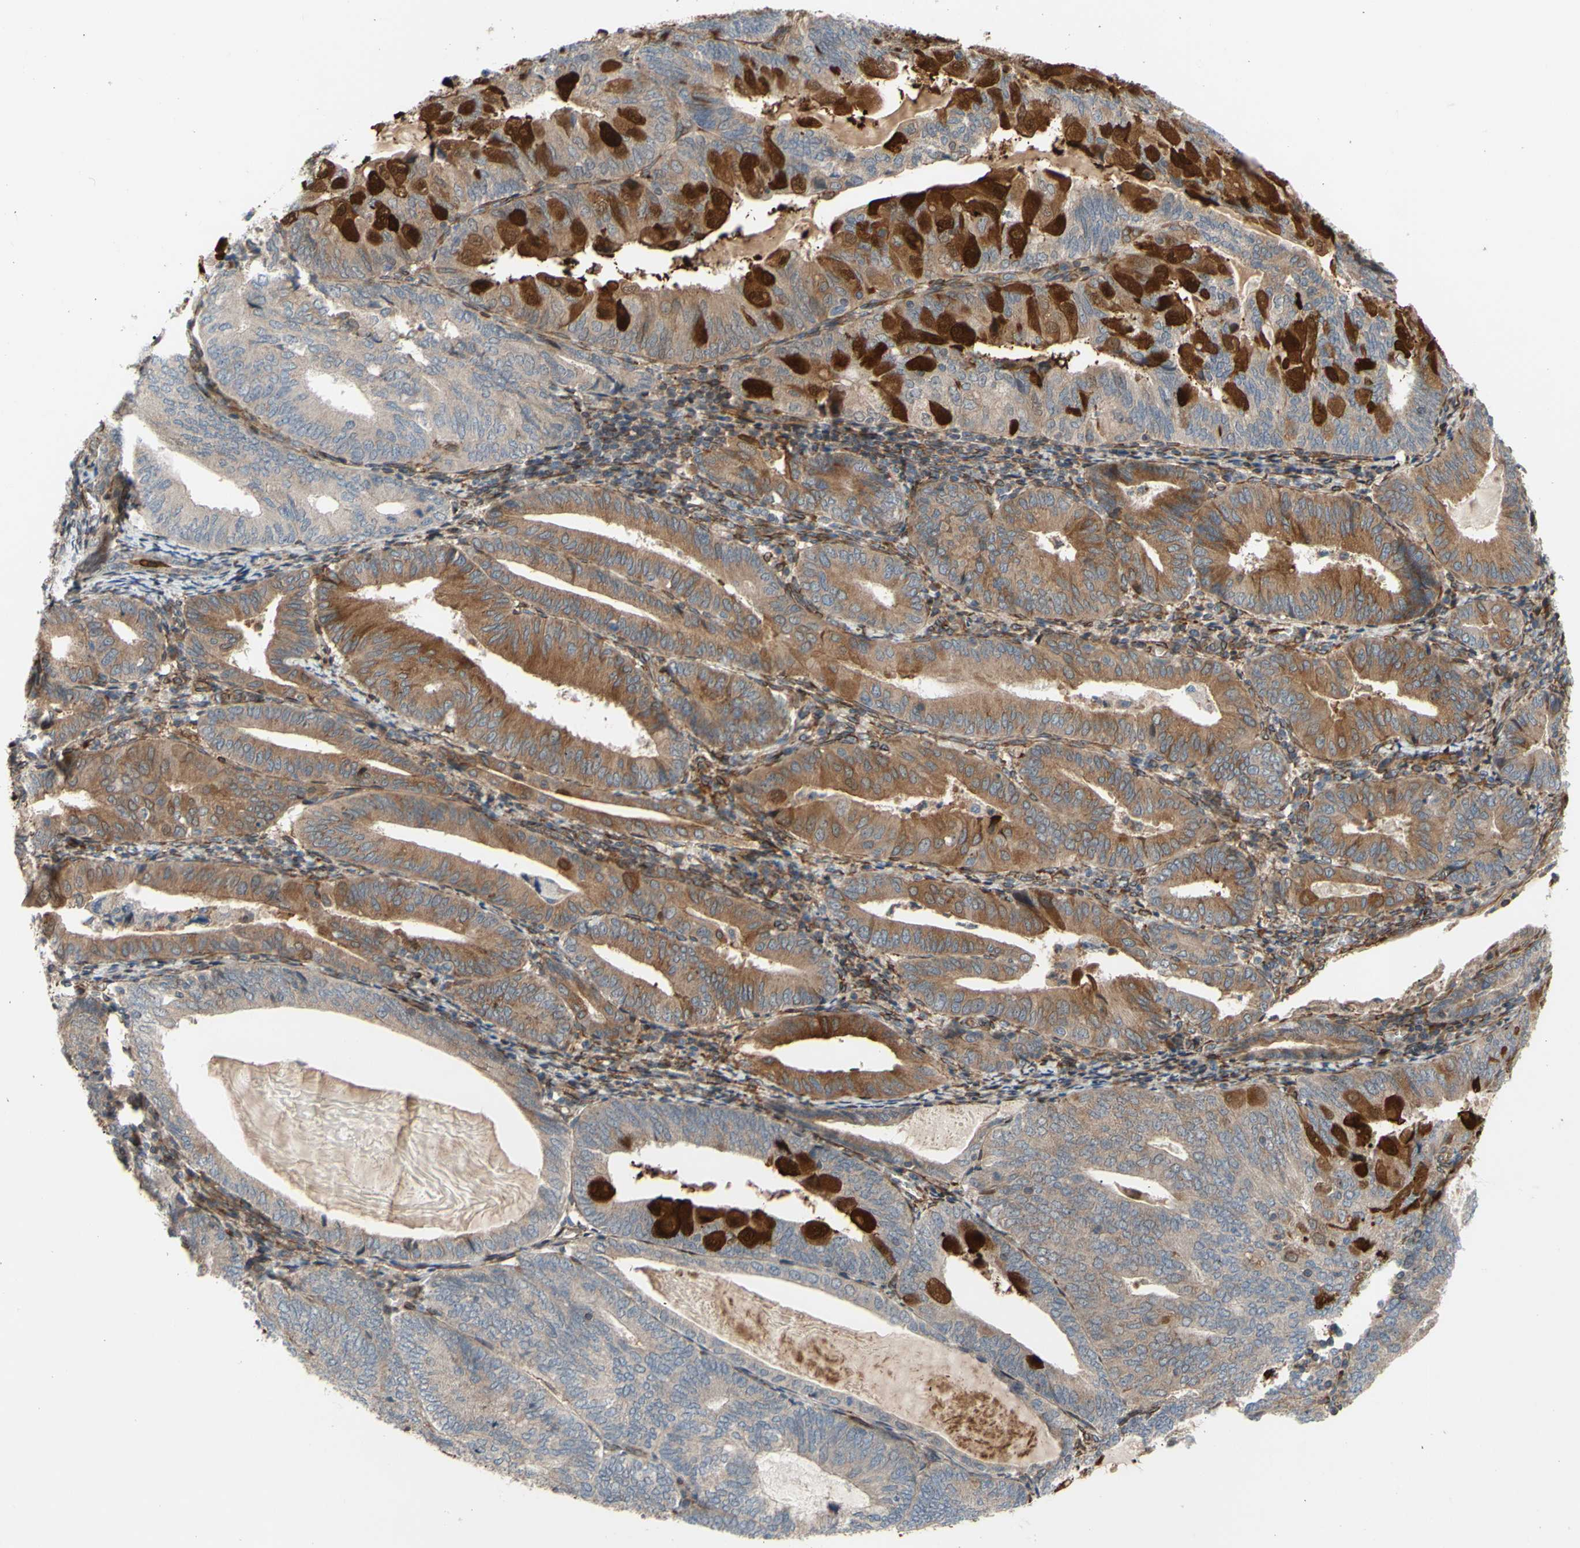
{"staining": {"intensity": "moderate", "quantity": ">75%", "location": "cytoplasmic/membranous"}, "tissue": "endometrial cancer", "cell_type": "Tumor cells", "image_type": "cancer", "snomed": [{"axis": "morphology", "description": "Adenocarcinoma, NOS"}, {"axis": "topography", "description": "Endometrium"}], "caption": "Brown immunohistochemical staining in human endometrial cancer (adenocarcinoma) exhibits moderate cytoplasmic/membranous positivity in approximately >75% of tumor cells.", "gene": "PRAF2", "patient": {"sex": "female", "age": 81}}